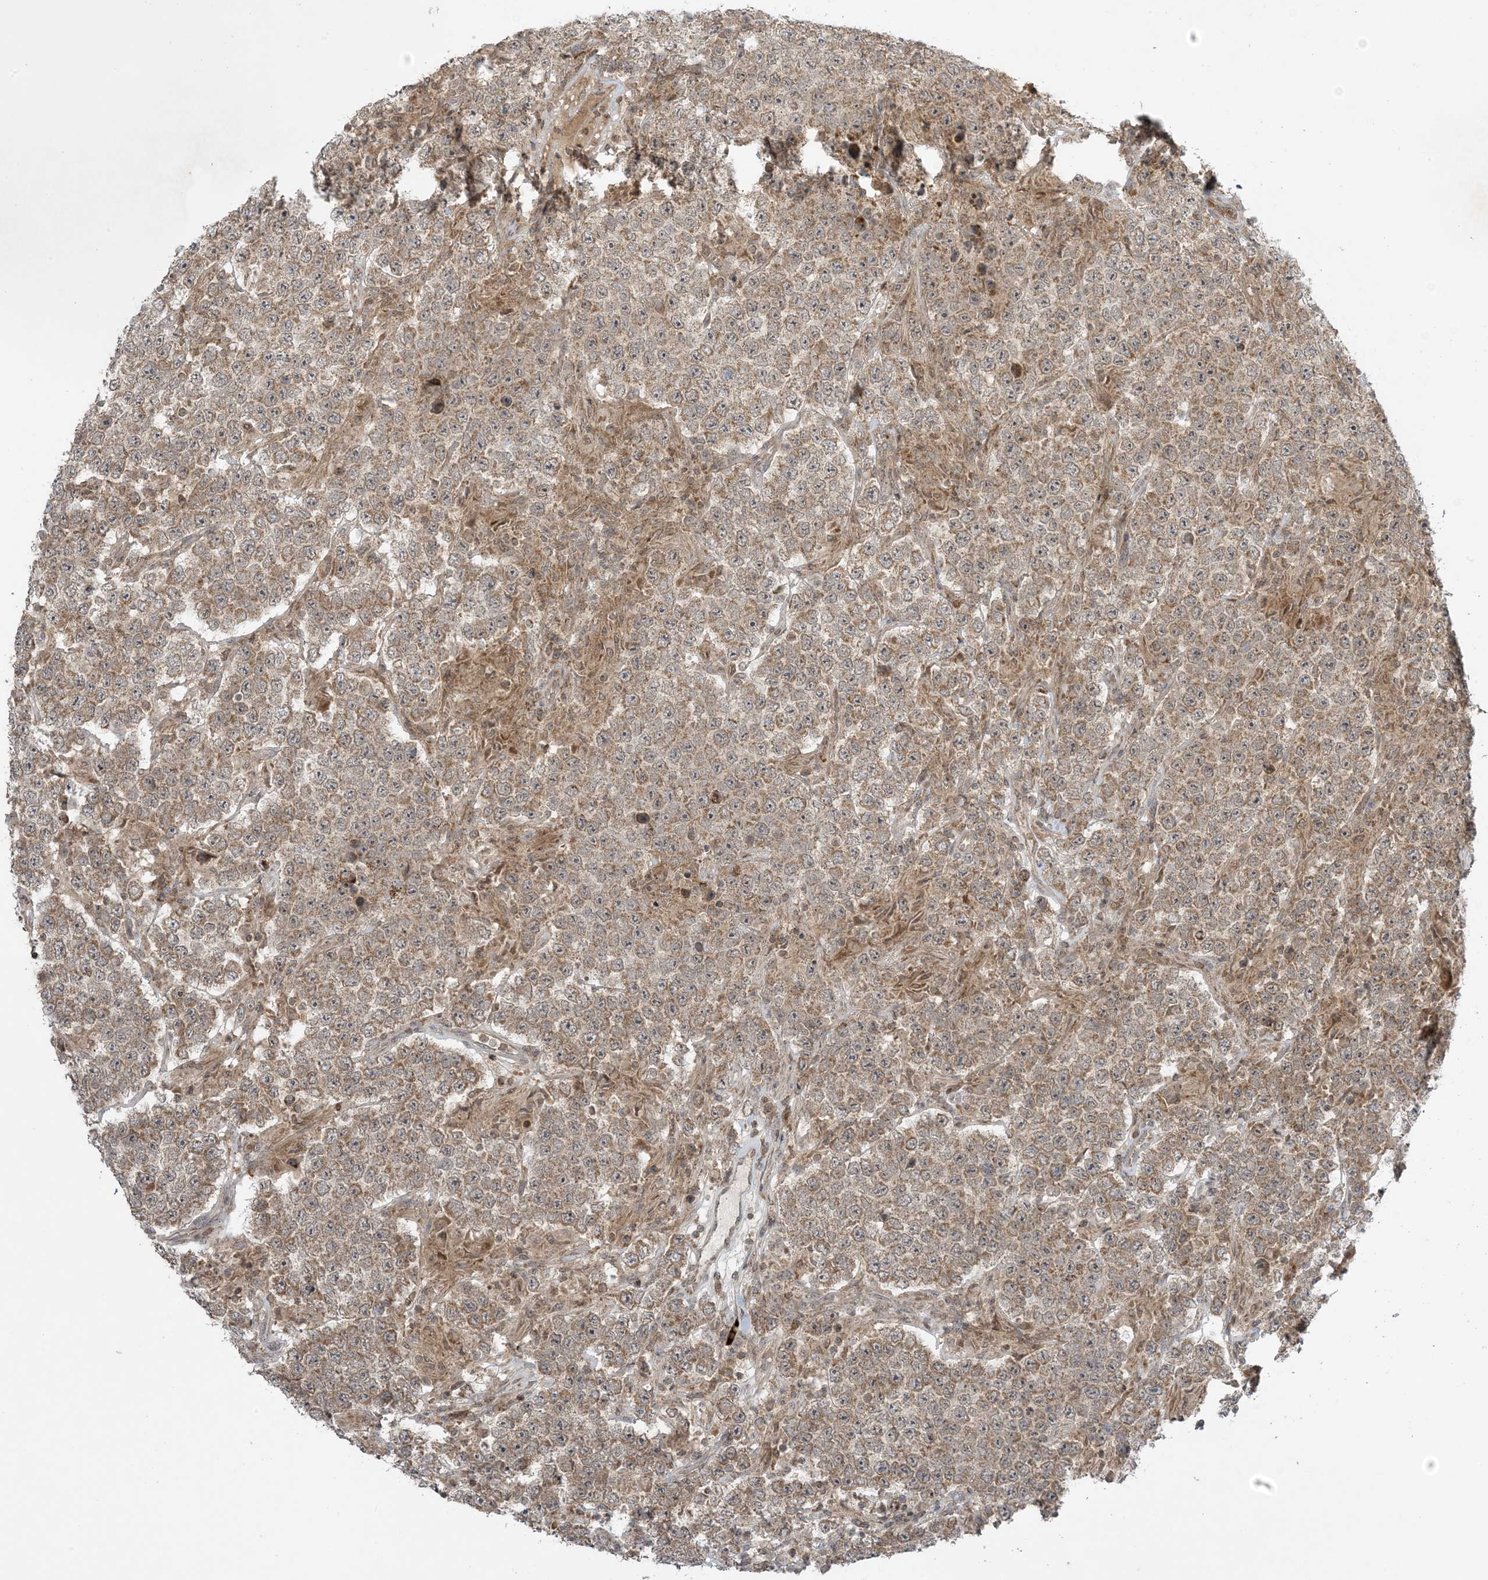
{"staining": {"intensity": "moderate", "quantity": ">75%", "location": "cytoplasmic/membranous"}, "tissue": "testis cancer", "cell_type": "Tumor cells", "image_type": "cancer", "snomed": [{"axis": "morphology", "description": "Normal tissue, NOS"}, {"axis": "morphology", "description": "Urothelial carcinoma, High grade"}, {"axis": "morphology", "description": "Seminoma, NOS"}, {"axis": "morphology", "description": "Carcinoma, Embryonal, NOS"}, {"axis": "topography", "description": "Urinary bladder"}, {"axis": "topography", "description": "Testis"}], "caption": "Testis cancer stained with a brown dye exhibits moderate cytoplasmic/membranous positive positivity in approximately >75% of tumor cells.", "gene": "PHLDB2", "patient": {"sex": "male", "age": 41}}